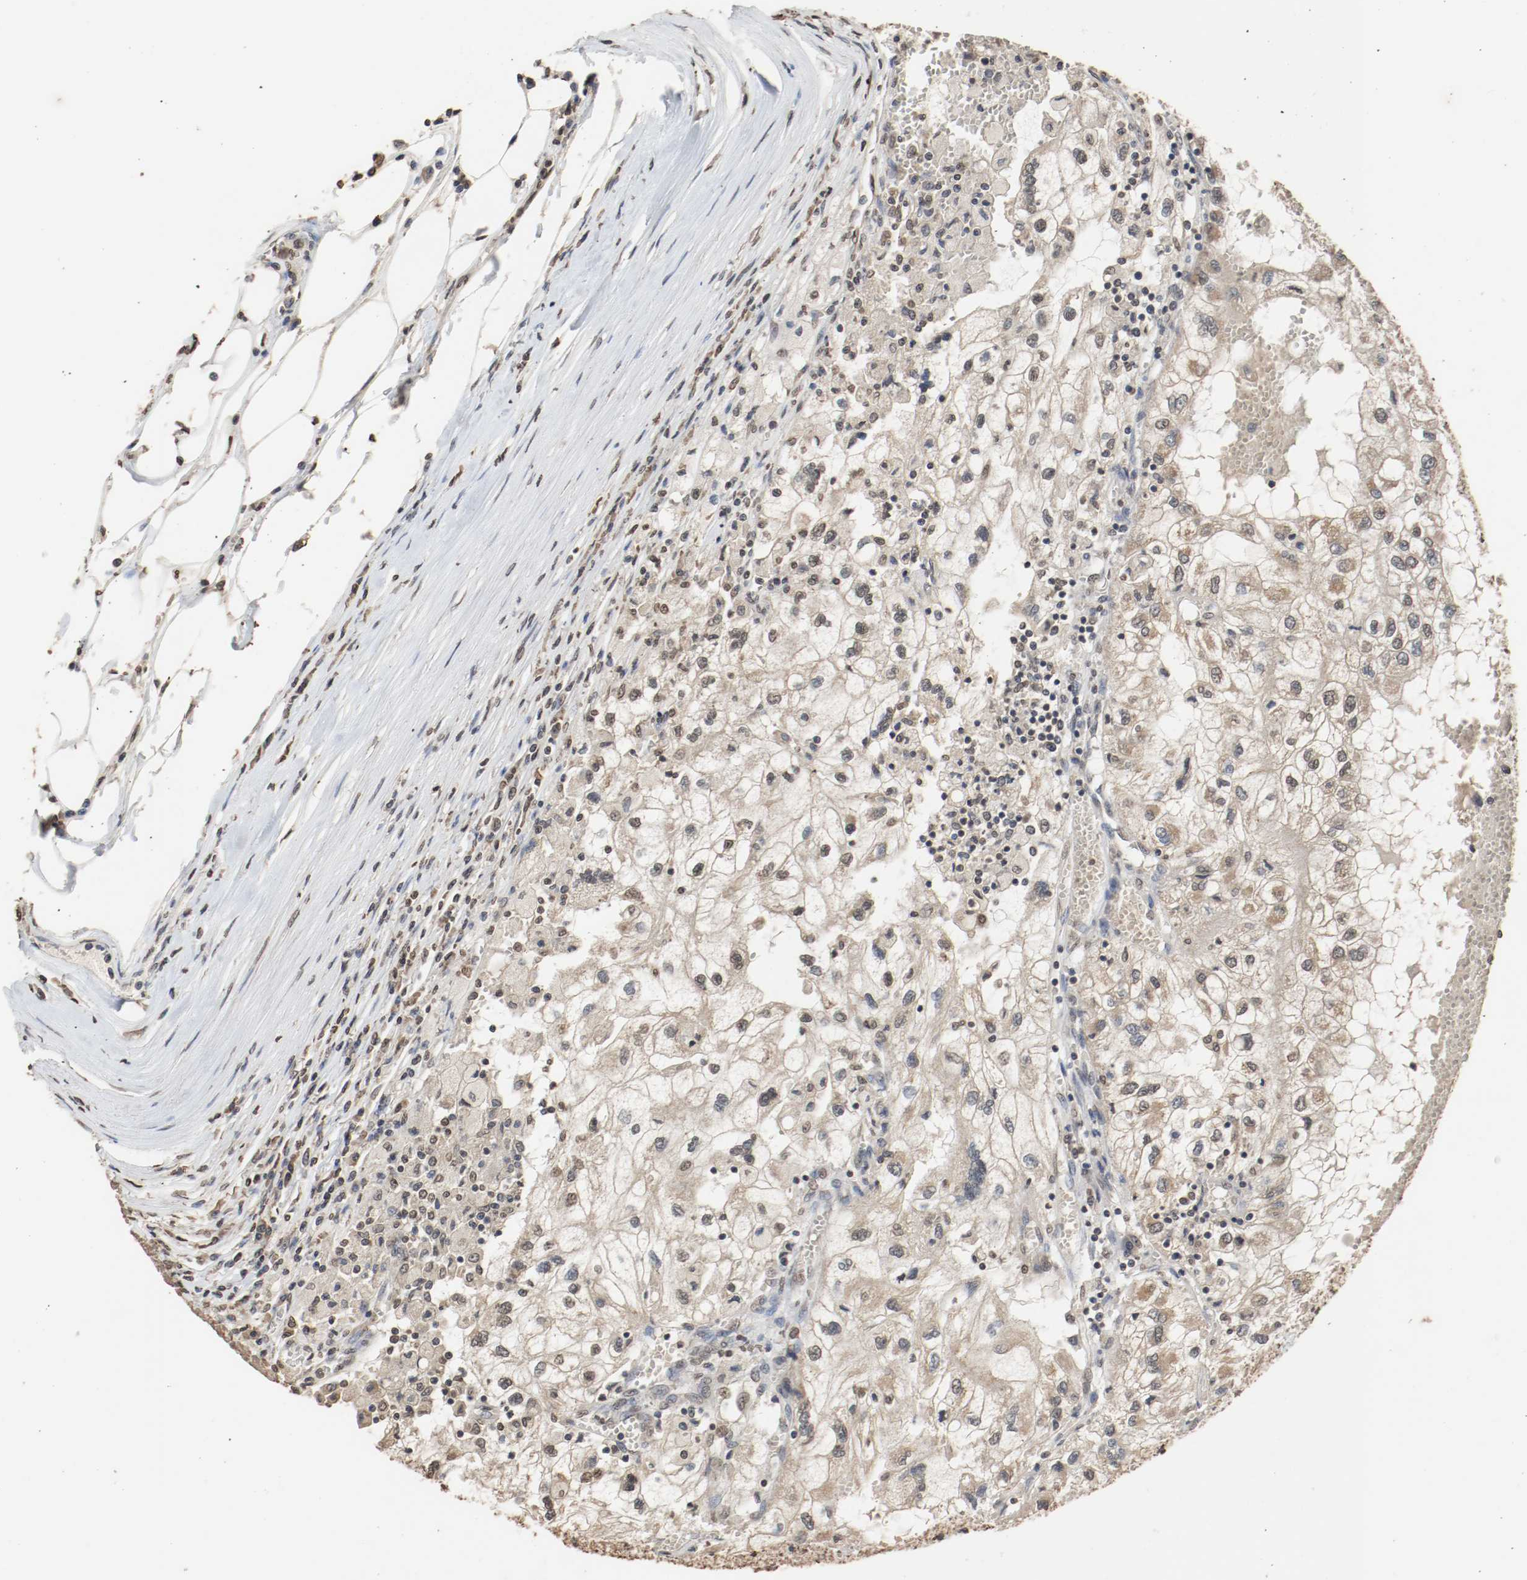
{"staining": {"intensity": "weak", "quantity": "25%-75%", "location": "cytoplasmic/membranous"}, "tissue": "renal cancer", "cell_type": "Tumor cells", "image_type": "cancer", "snomed": [{"axis": "morphology", "description": "Normal tissue, NOS"}, {"axis": "morphology", "description": "Adenocarcinoma, NOS"}, {"axis": "topography", "description": "Kidney"}], "caption": "Immunohistochemical staining of human renal cancer (adenocarcinoma) displays low levels of weak cytoplasmic/membranous positivity in about 25%-75% of tumor cells.", "gene": "RTN4", "patient": {"sex": "male", "age": 71}}